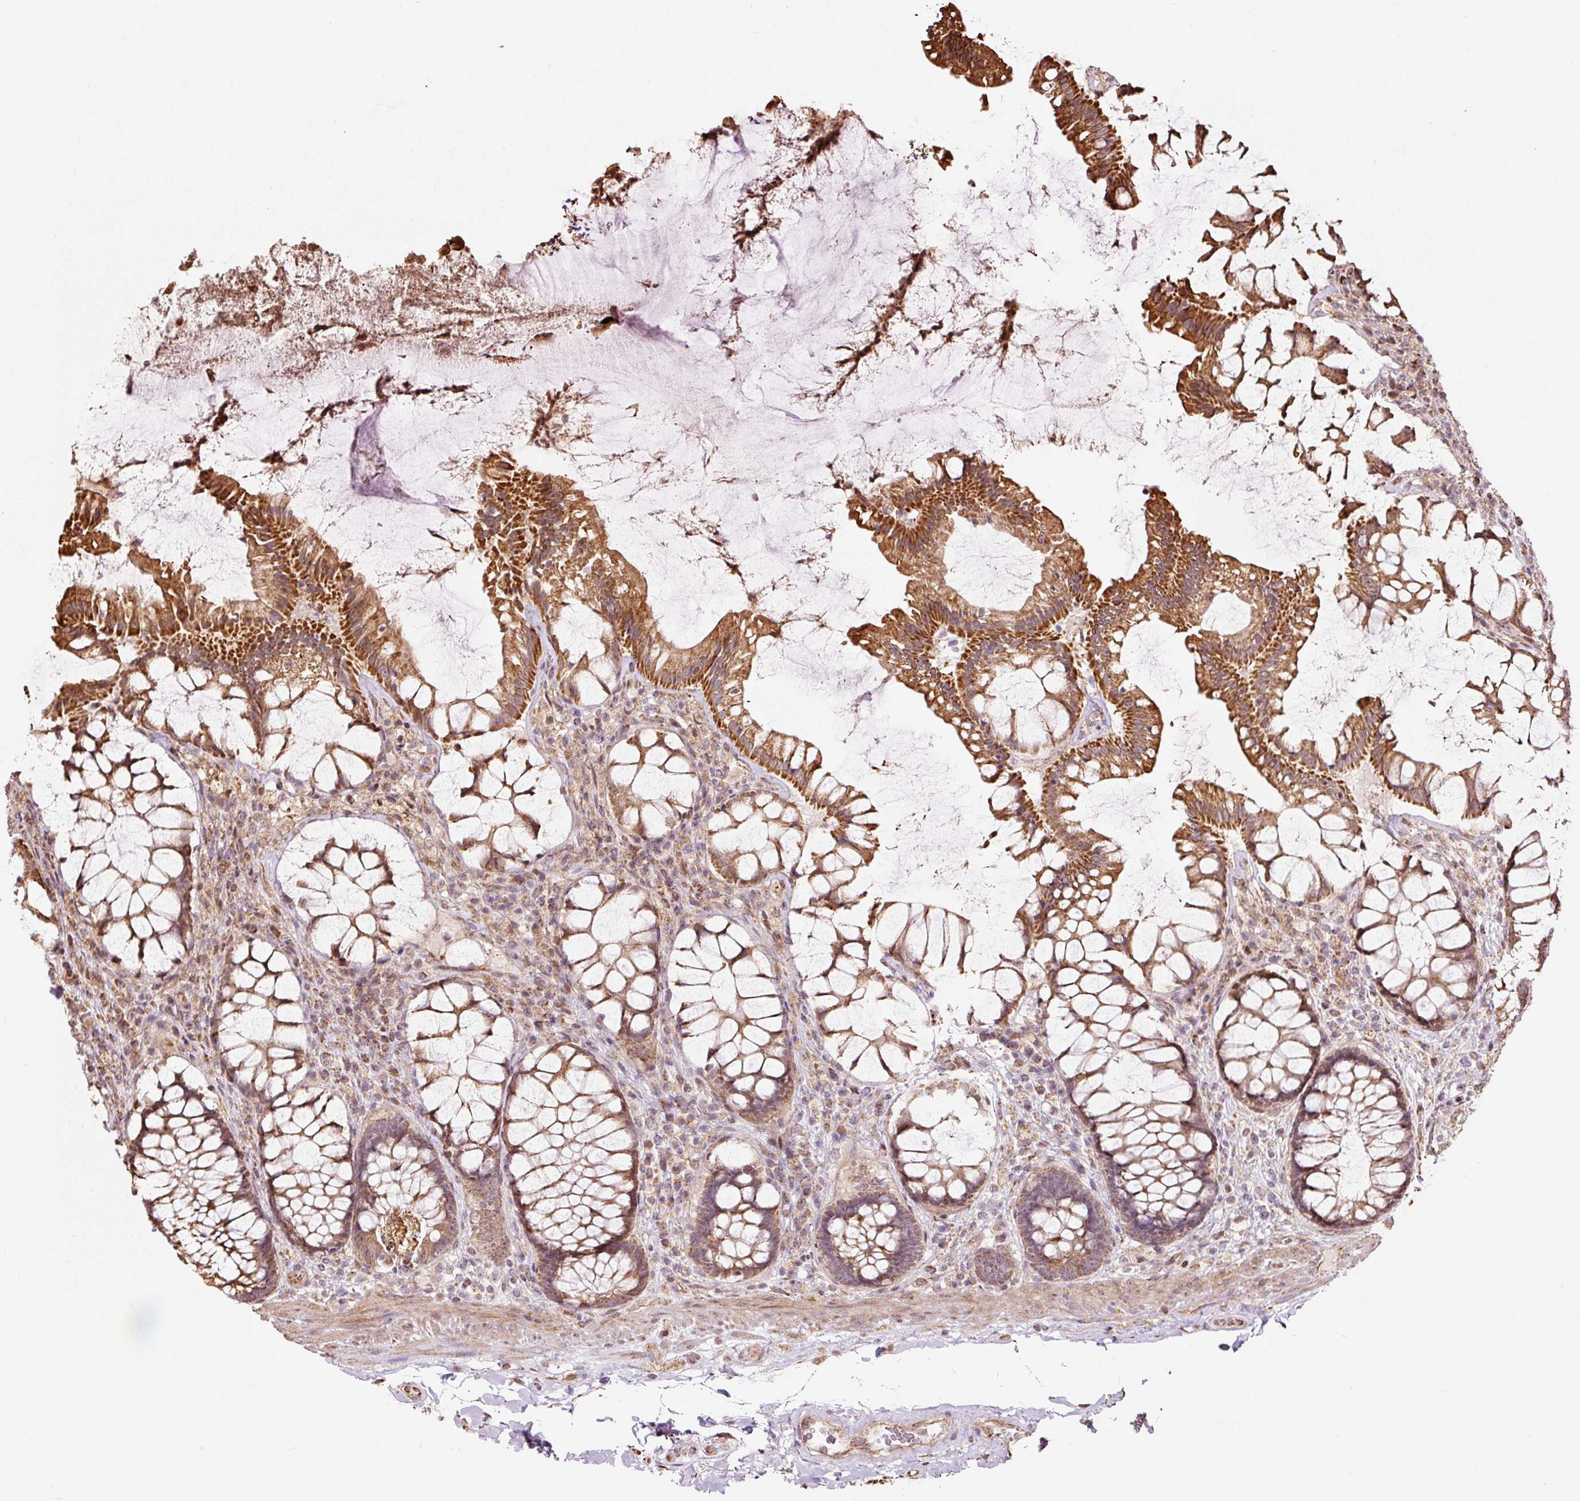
{"staining": {"intensity": "strong", "quantity": ">75%", "location": "cytoplasmic/membranous"}, "tissue": "rectum", "cell_type": "Glandular cells", "image_type": "normal", "snomed": [{"axis": "morphology", "description": "Normal tissue, NOS"}, {"axis": "topography", "description": "Rectum"}], "caption": "Immunohistochemistry (IHC) image of normal human rectum stained for a protein (brown), which shows high levels of strong cytoplasmic/membranous staining in about >75% of glandular cells.", "gene": "ETF1", "patient": {"sex": "female", "age": 58}}